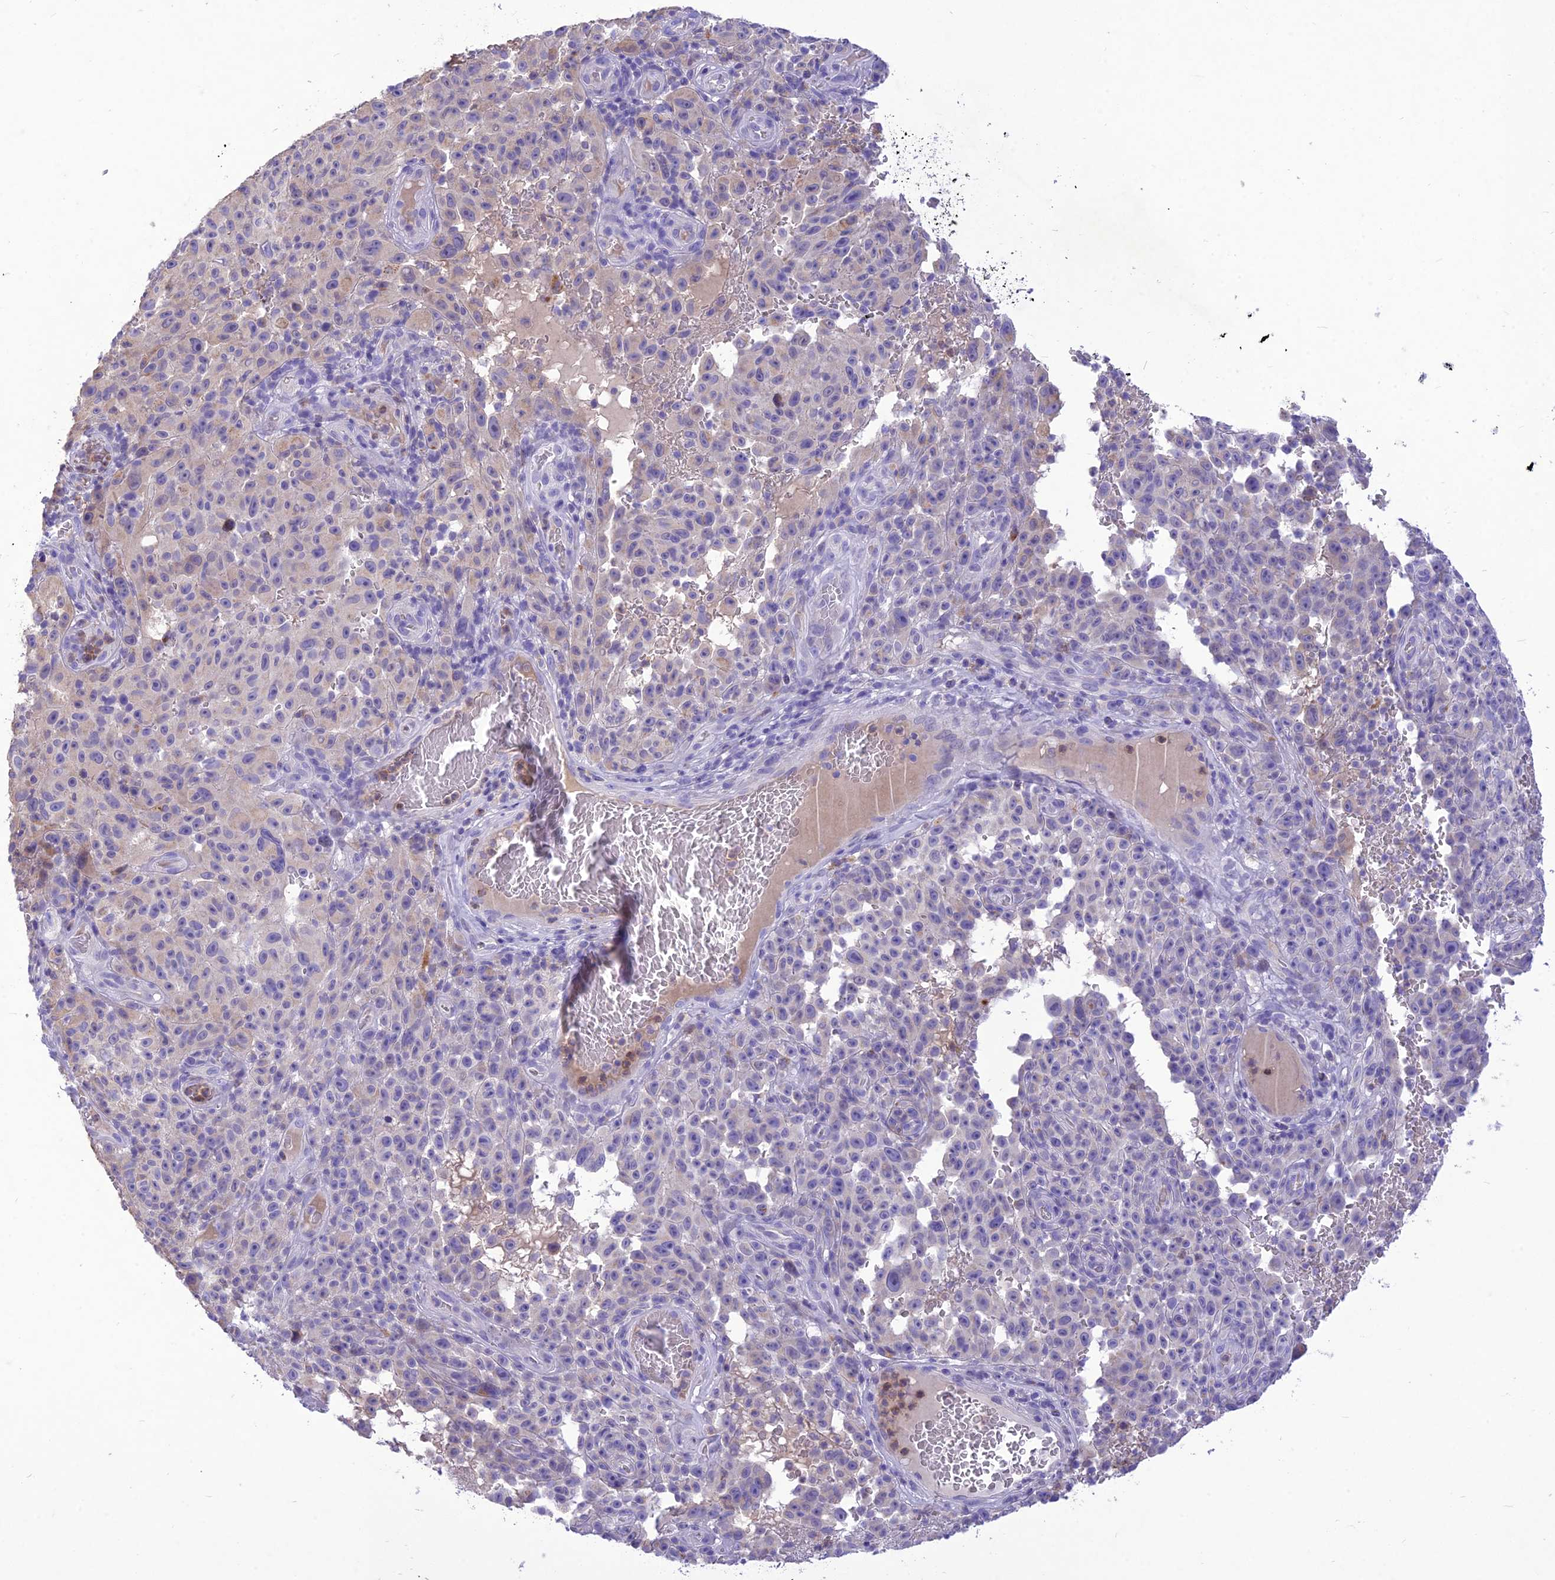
{"staining": {"intensity": "negative", "quantity": "none", "location": "none"}, "tissue": "melanoma", "cell_type": "Tumor cells", "image_type": "cancer", "snomed": [{"axis": "morphology", "description": "Malignant melanoma, NOS"}, {"axis": "topography", "description": "Skin"}], "caption": "Malignant melanoma was stained to show a protein in brown. There is no significant positivity in tumor cells.", "gene": "SLC13A5", "patient": {"sex": "female", "age": 82}}